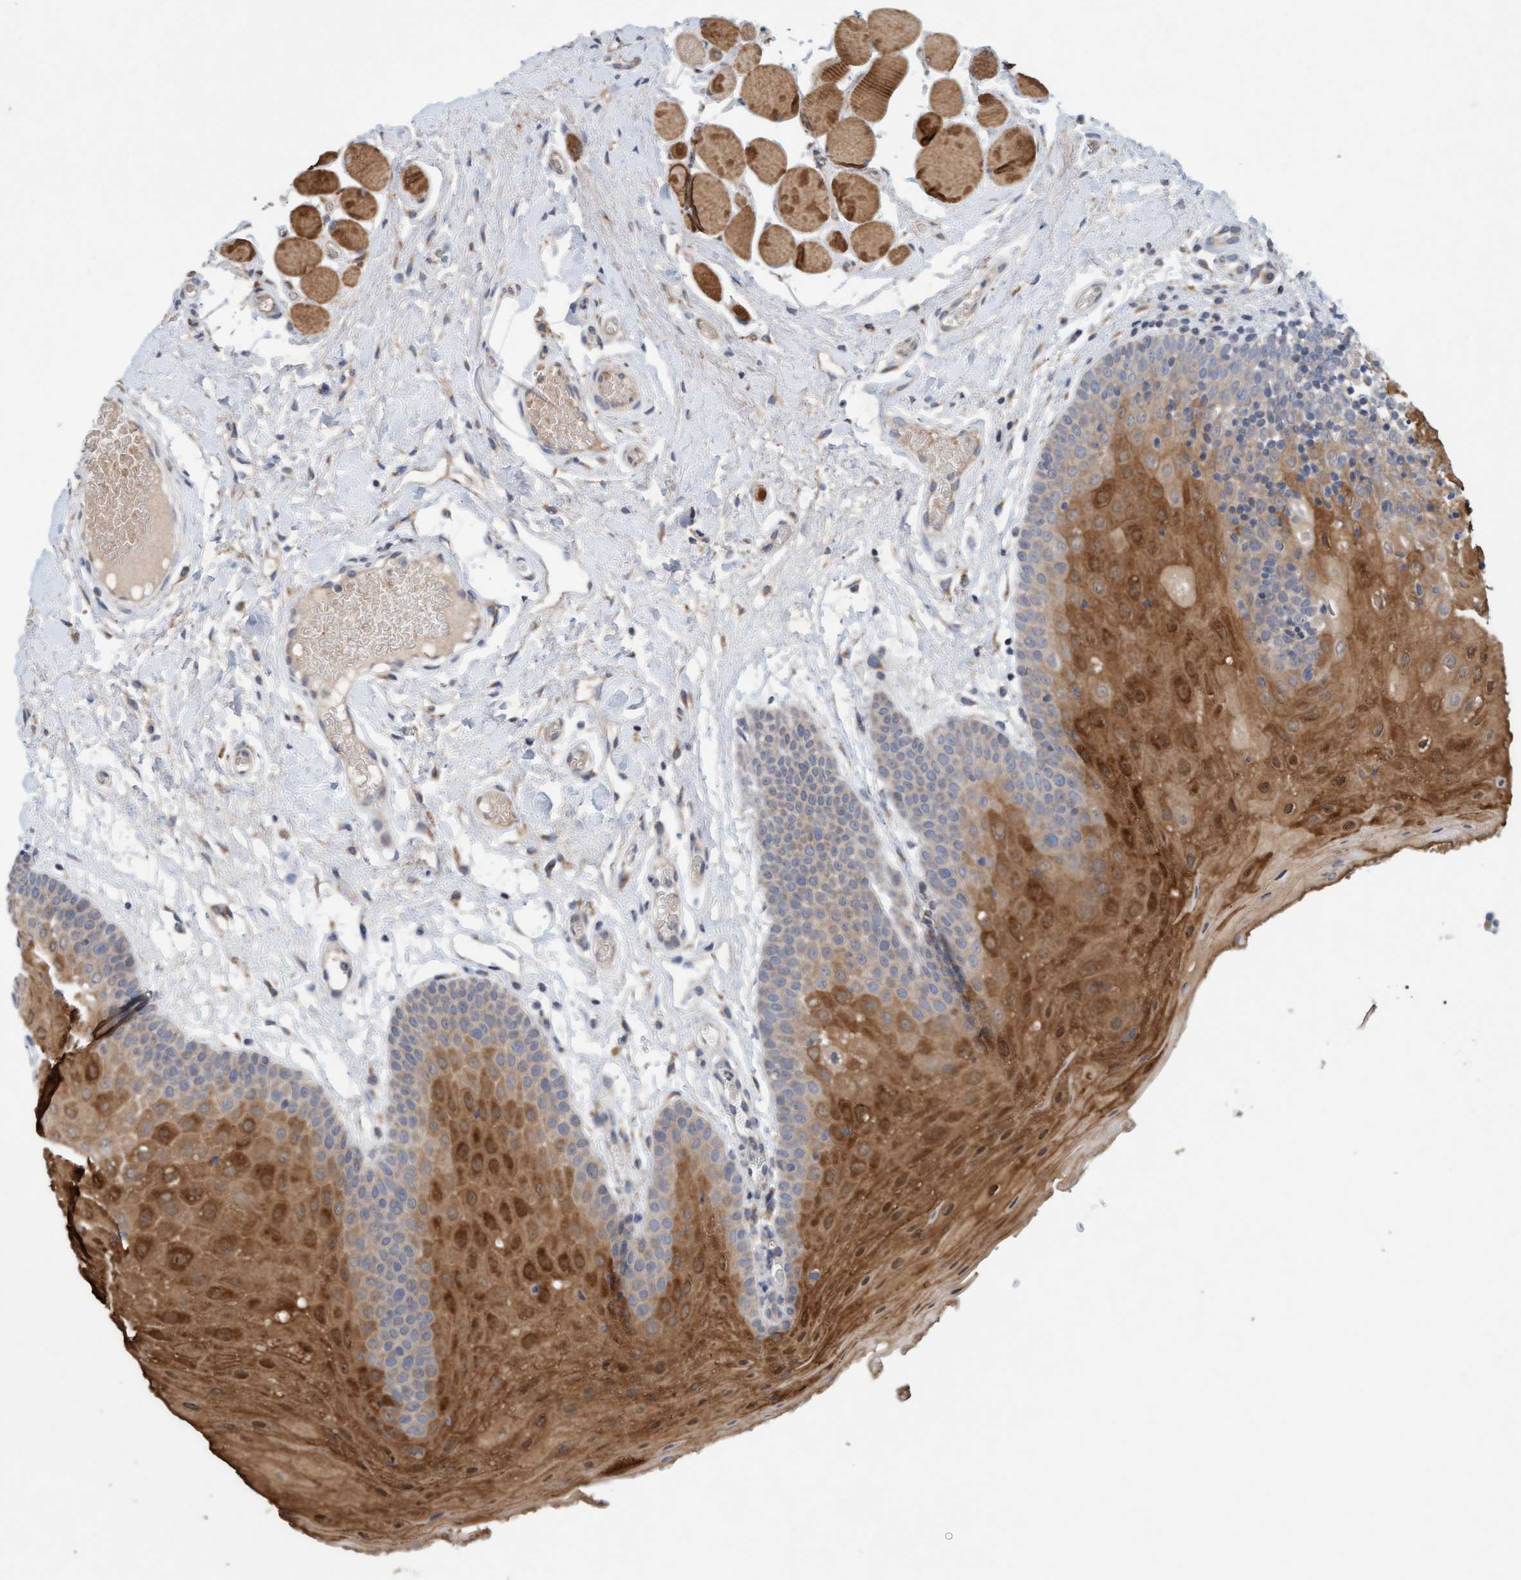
{"staining": {"intensity": "moderate", "quantity": ">75%", "location": "cytoplasmic/membranous,nuclear"}, "tissue": "oral mucosa", "cell_type": "Squamous epithelial cells", "image_type": "normal", "snomed": [{"axis": "morphology", "description": "Normal tissue, NOS"}, {"axis": "morphology", "description": "Squamous cell carcinoma, NOS"}, {"axis": "topography", "description": "Oral tissue"}, {"axis": "topography", "description": "Head-Neck"}], "caption": "Immunohistochemical staining of normal oral mucosa demonstrates medium levels of moderate cytoplasmic/membranous,nuclear staining in about >75% of squamous epithelial cells.", "gene": "DDHD2", "patient": {"sex": "male", "age": 71}}